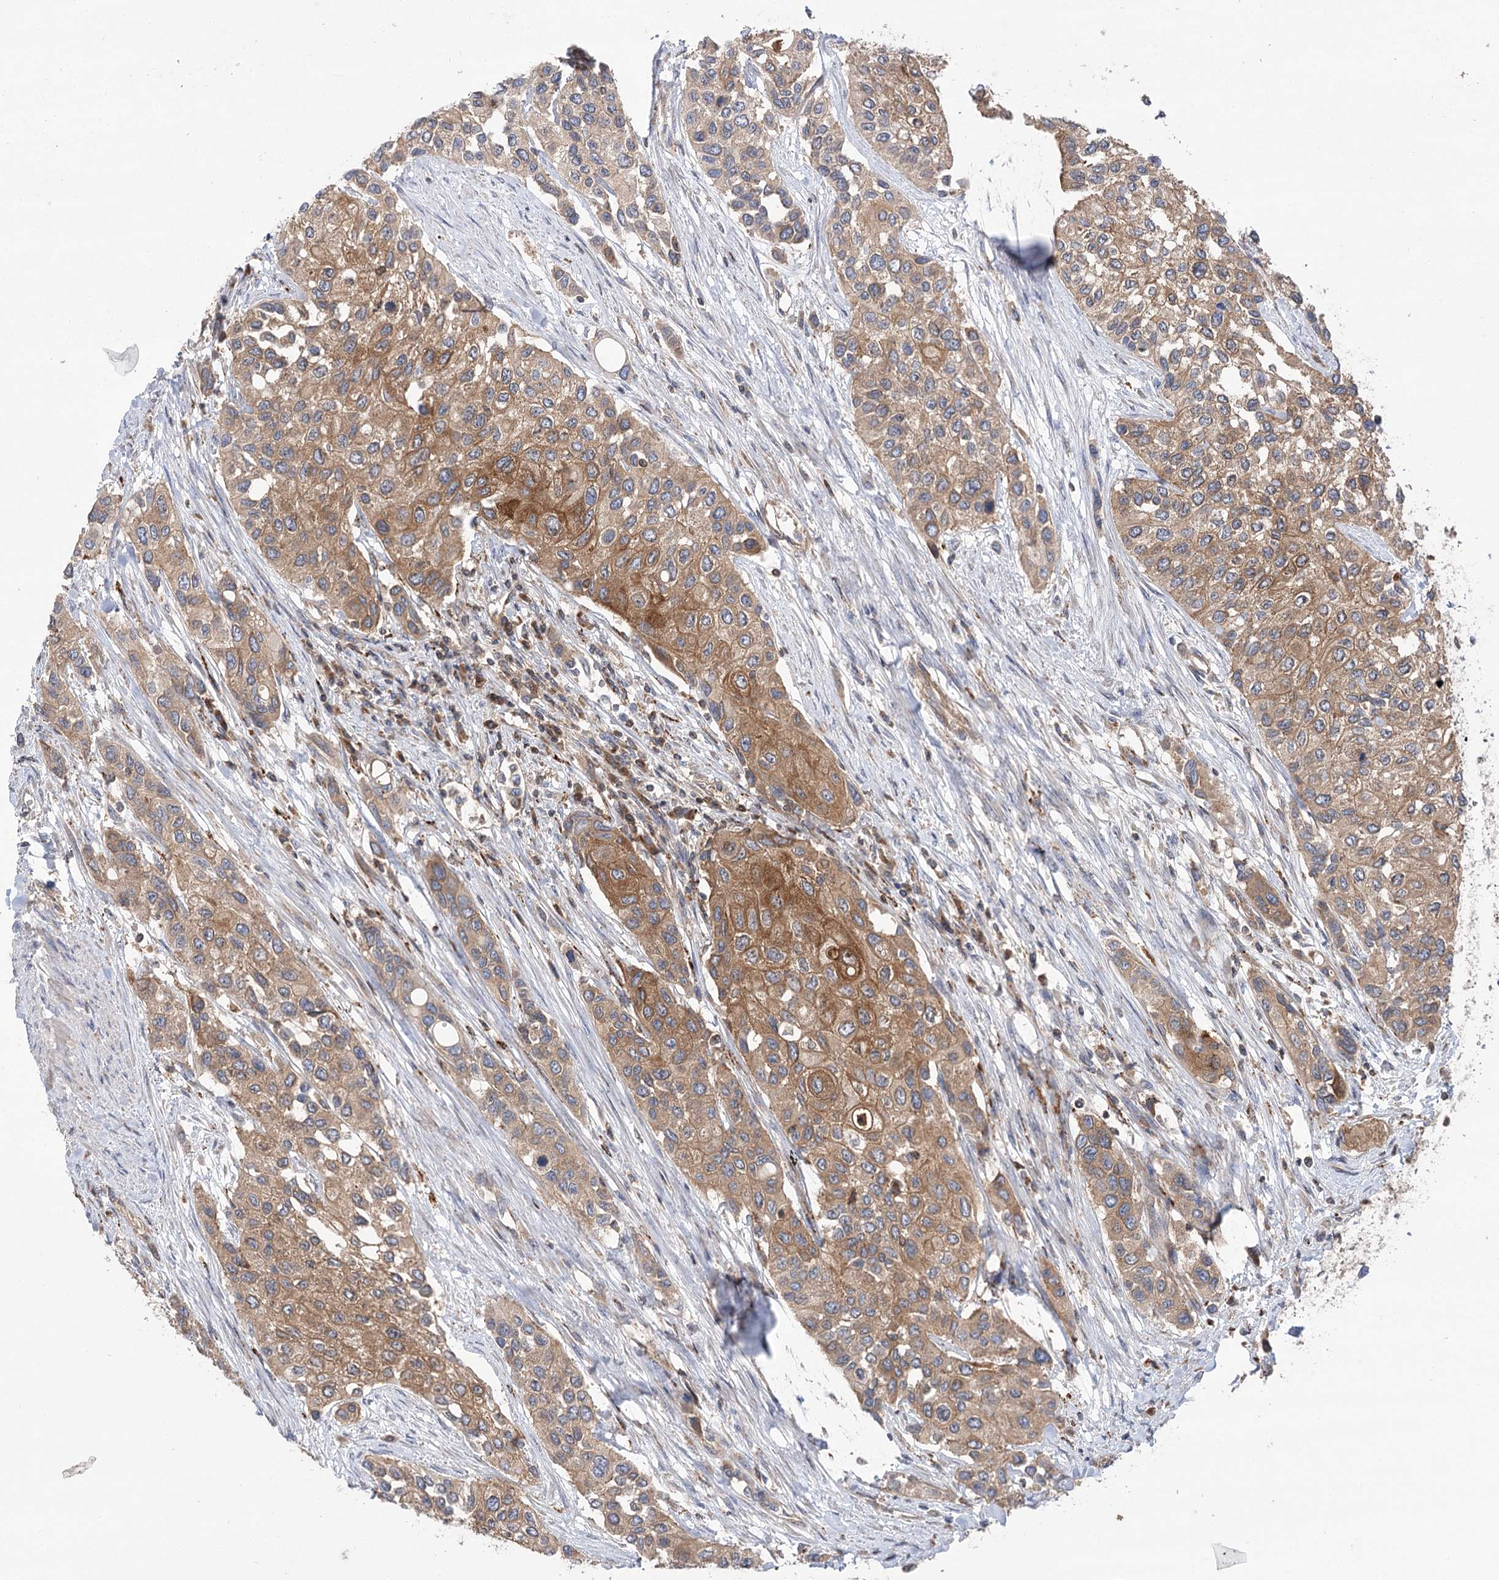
{"staining": {"intensity": "moderate", "quantity": ">75%", "location": "cytoplasmic/membranous"}, "tissue": "urothelial cancer", "cell_type": "Tumor cells", "image_type": "cancer", "snomed": [{"axis": "morphology", "description": "Normal tissue, NOS"}, {"axis": "morphology", "description": "Urothelial carcinoma, High grade"}, {"axis": "topography", "description": "Vascular tissue"}, {"axis": "topography", "description": "Urinary bladder"}], "caption": "There is medium levels of moderate cytoplasmic/membranous staining in tumor cells of high-grade urothelial carcinoma, as demonstrated by immunohistochemical staining (brown color).", "gene": "VPS37B", "patient": {"sex": "female", "age": 56}}